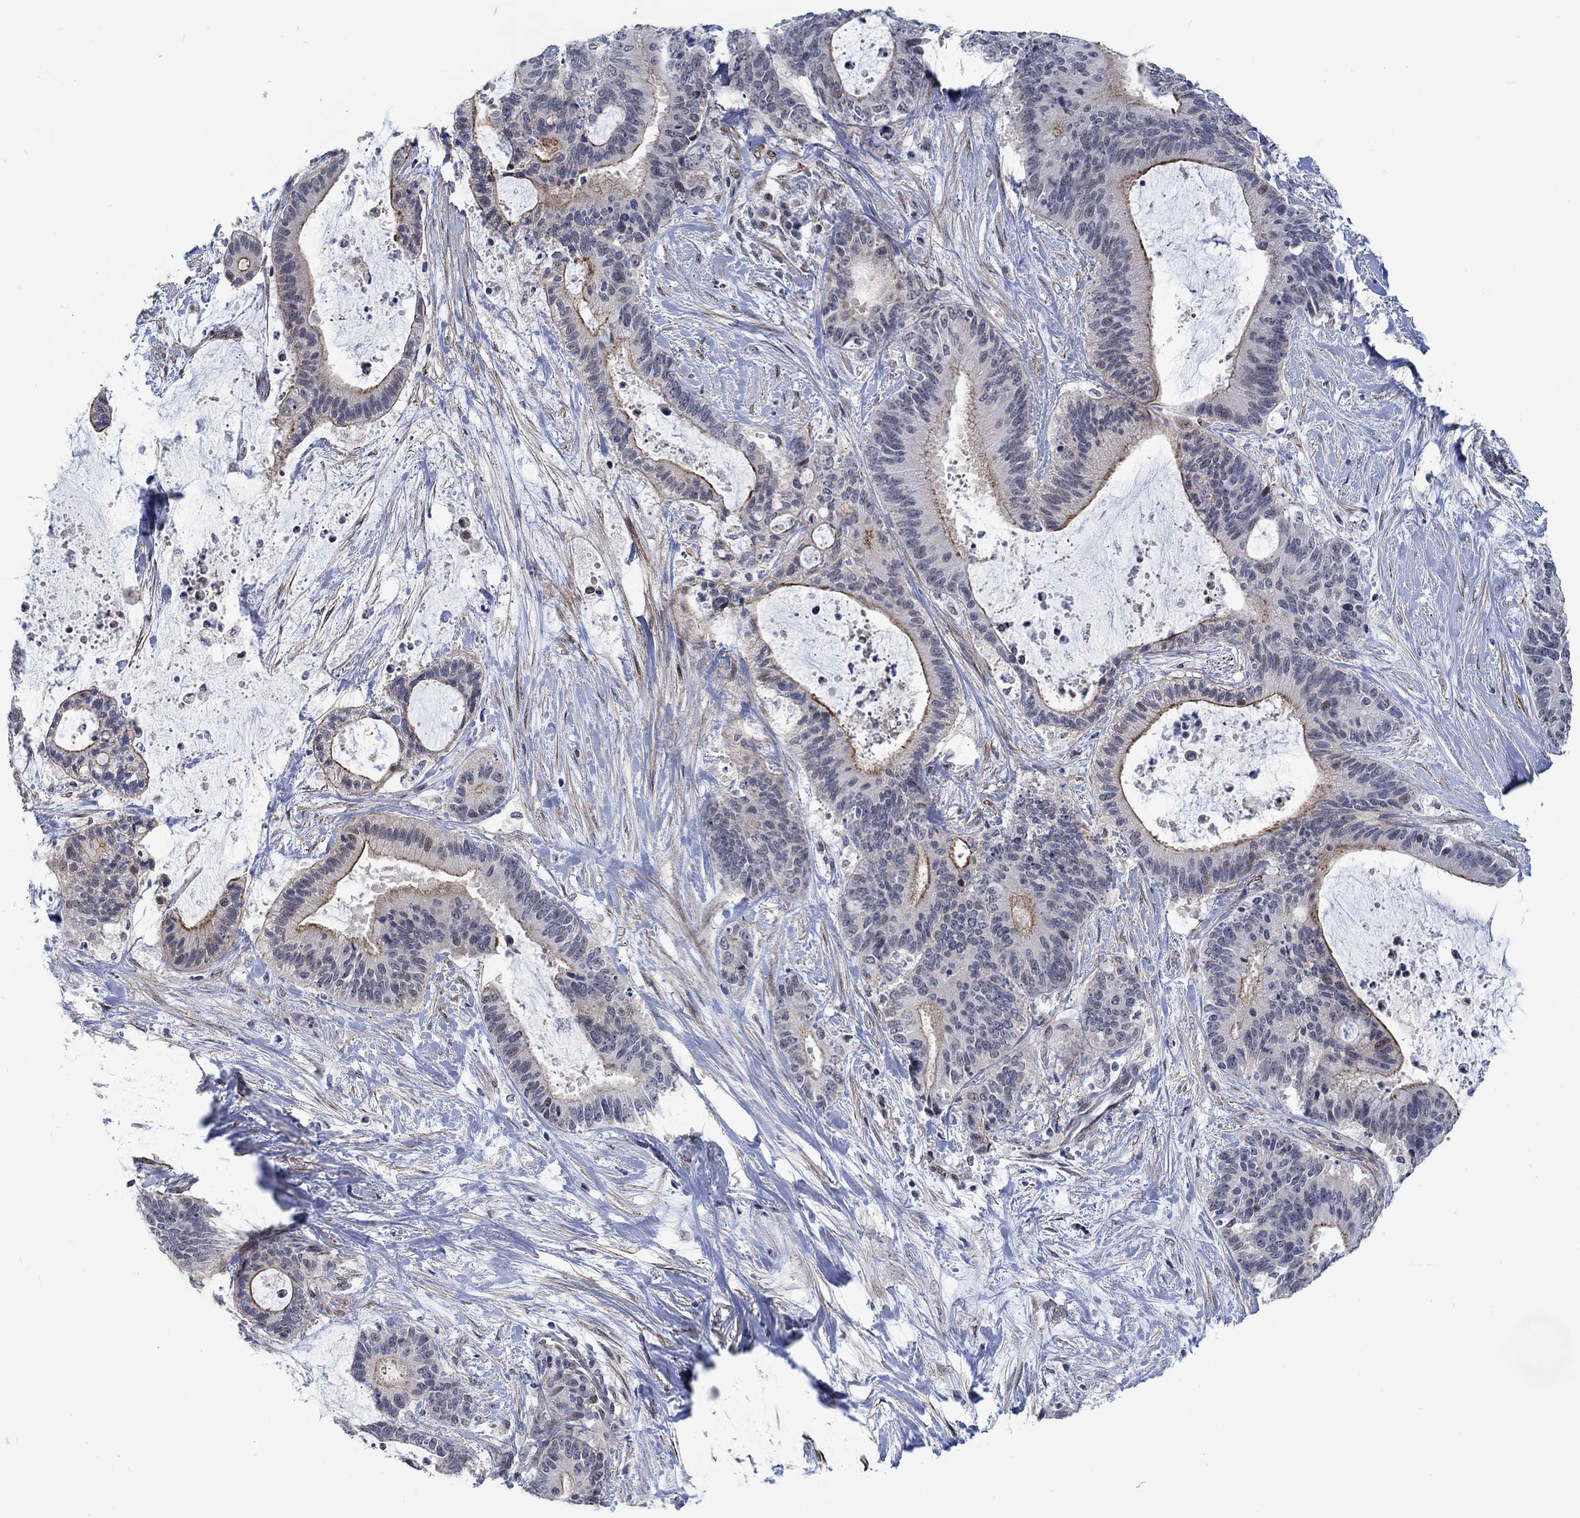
{"staining": {"intensity": "negative", "quantity": "none", "location": "none"}, "tissue": "liver cancer", "cell_type": "Tumor cells", "image_type": "cancer", "snomed": [{"axis": "morphology", "description": "Cholangiocarcinoma"}, {"axis": "topography", "description": "Liver"}], "caption": "Immunohistochemistry photomicrograph of neoplastic tissue: liver cholangiocarcinoma stained with DAB displays no significant protein positivity in tumor cells. (Stains: DAB immunohistochemistry (IHC) with hematoxylin counter stain, Microscopy: brightfield microscopy at high magnification).", "gene": "KCNH8", "patient": {"sex": "female", "age": 73}}